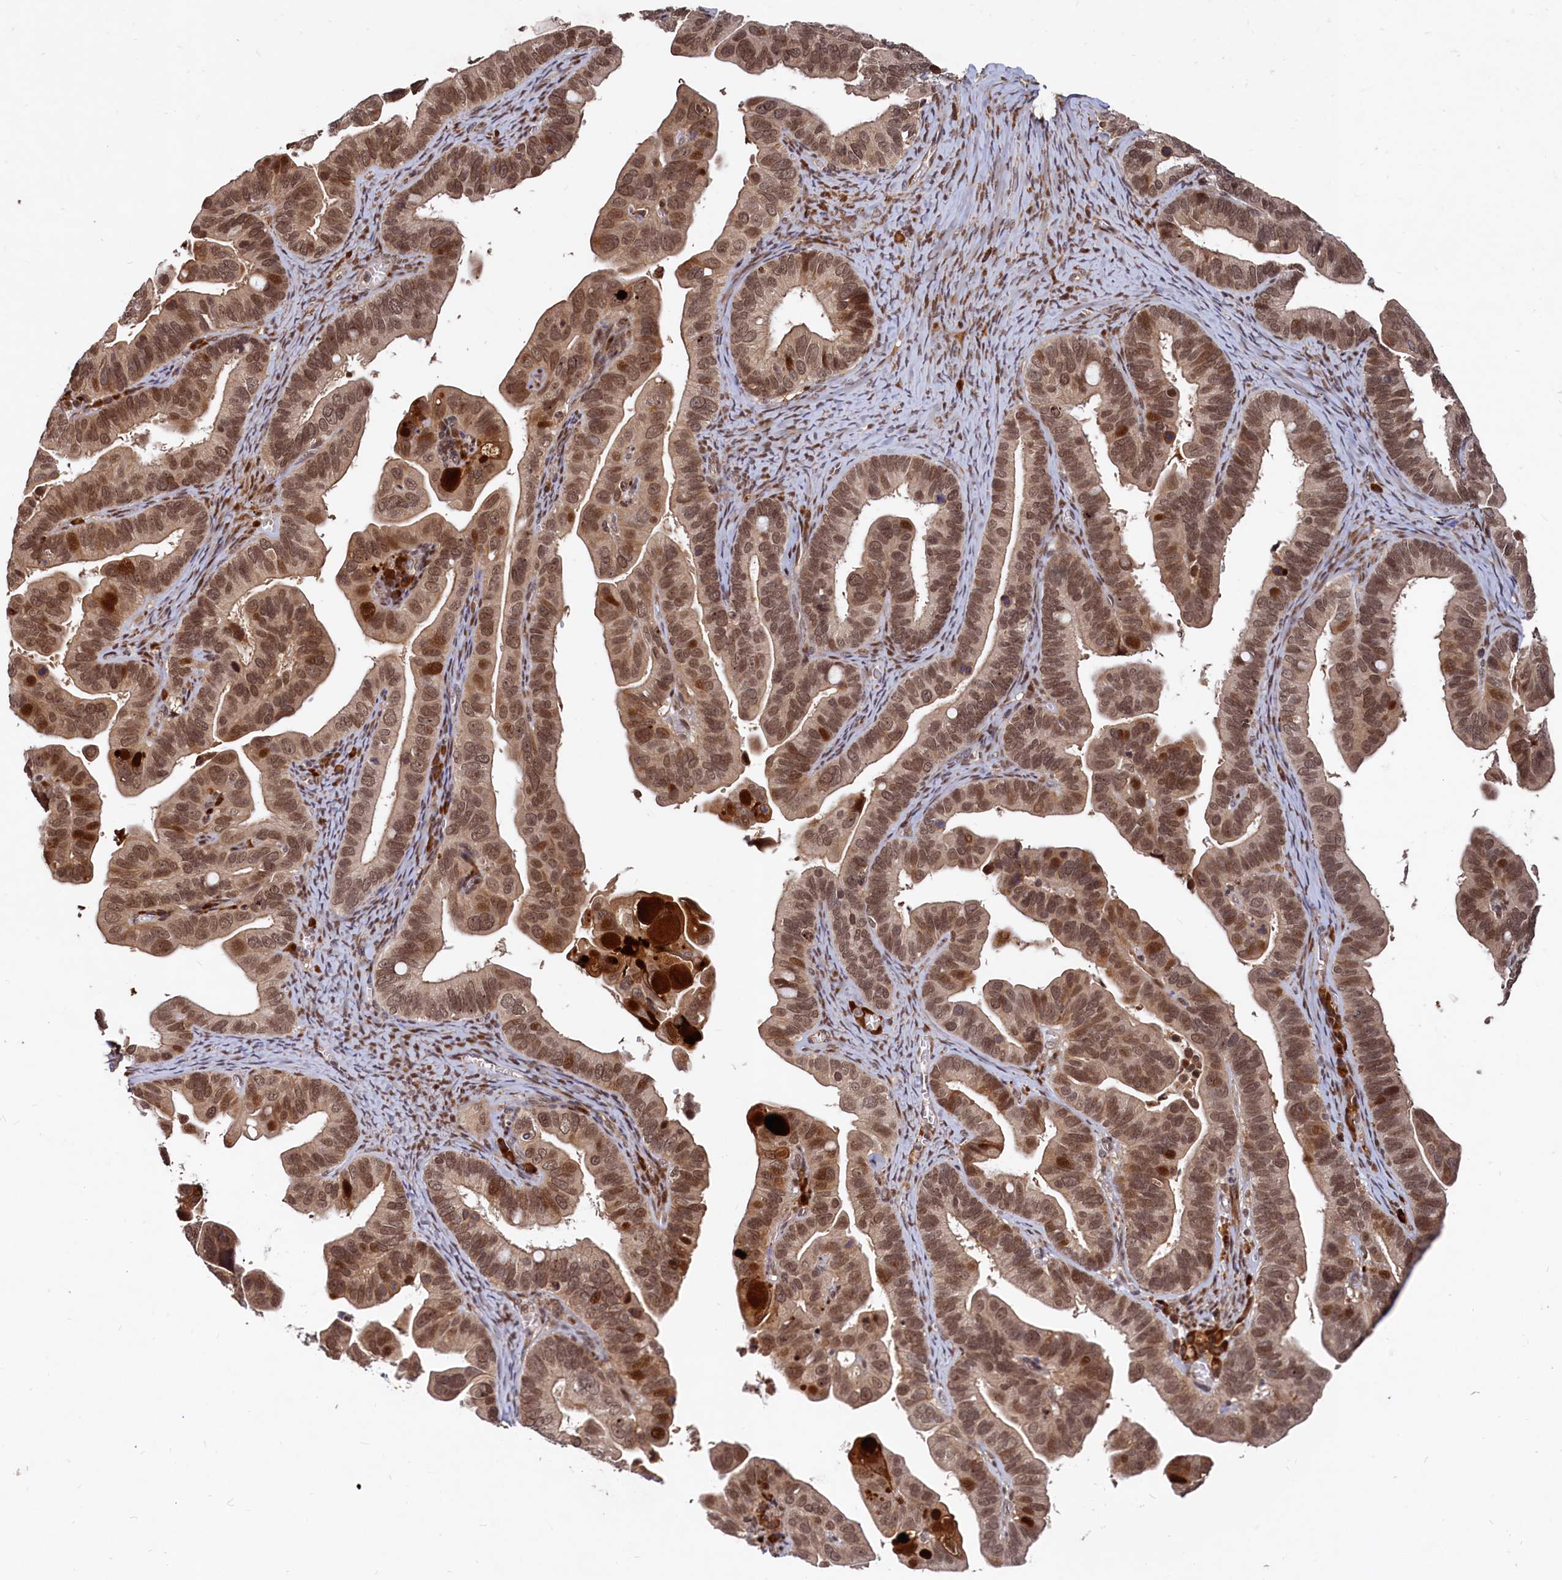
{"staining": {"intensity": "moderate", "quantity": ">75%", "location": "cytoplasmic/membranous,nuclear"}, "tissue": "ovarian cancer", "cell_type": "Tumor cells", "image_type": "cancer", "snomed": [{"axis": "morphology", "description": "Cystadenocarcinoma, serous, NOS"}, {"axis": "topography", "description": "Ovary"}], "caption": "An image of serous cystadenocarcinoma (ovarian) stained for a protein demonstrates moderate cytoplasmic/membranous and nuclear brown staining in tumor cells. (Brightfield microscopy of DAB IHC at high magnification).", "gene": "TRAPPC4", "patient": {"sex": "female", "age": 56}}